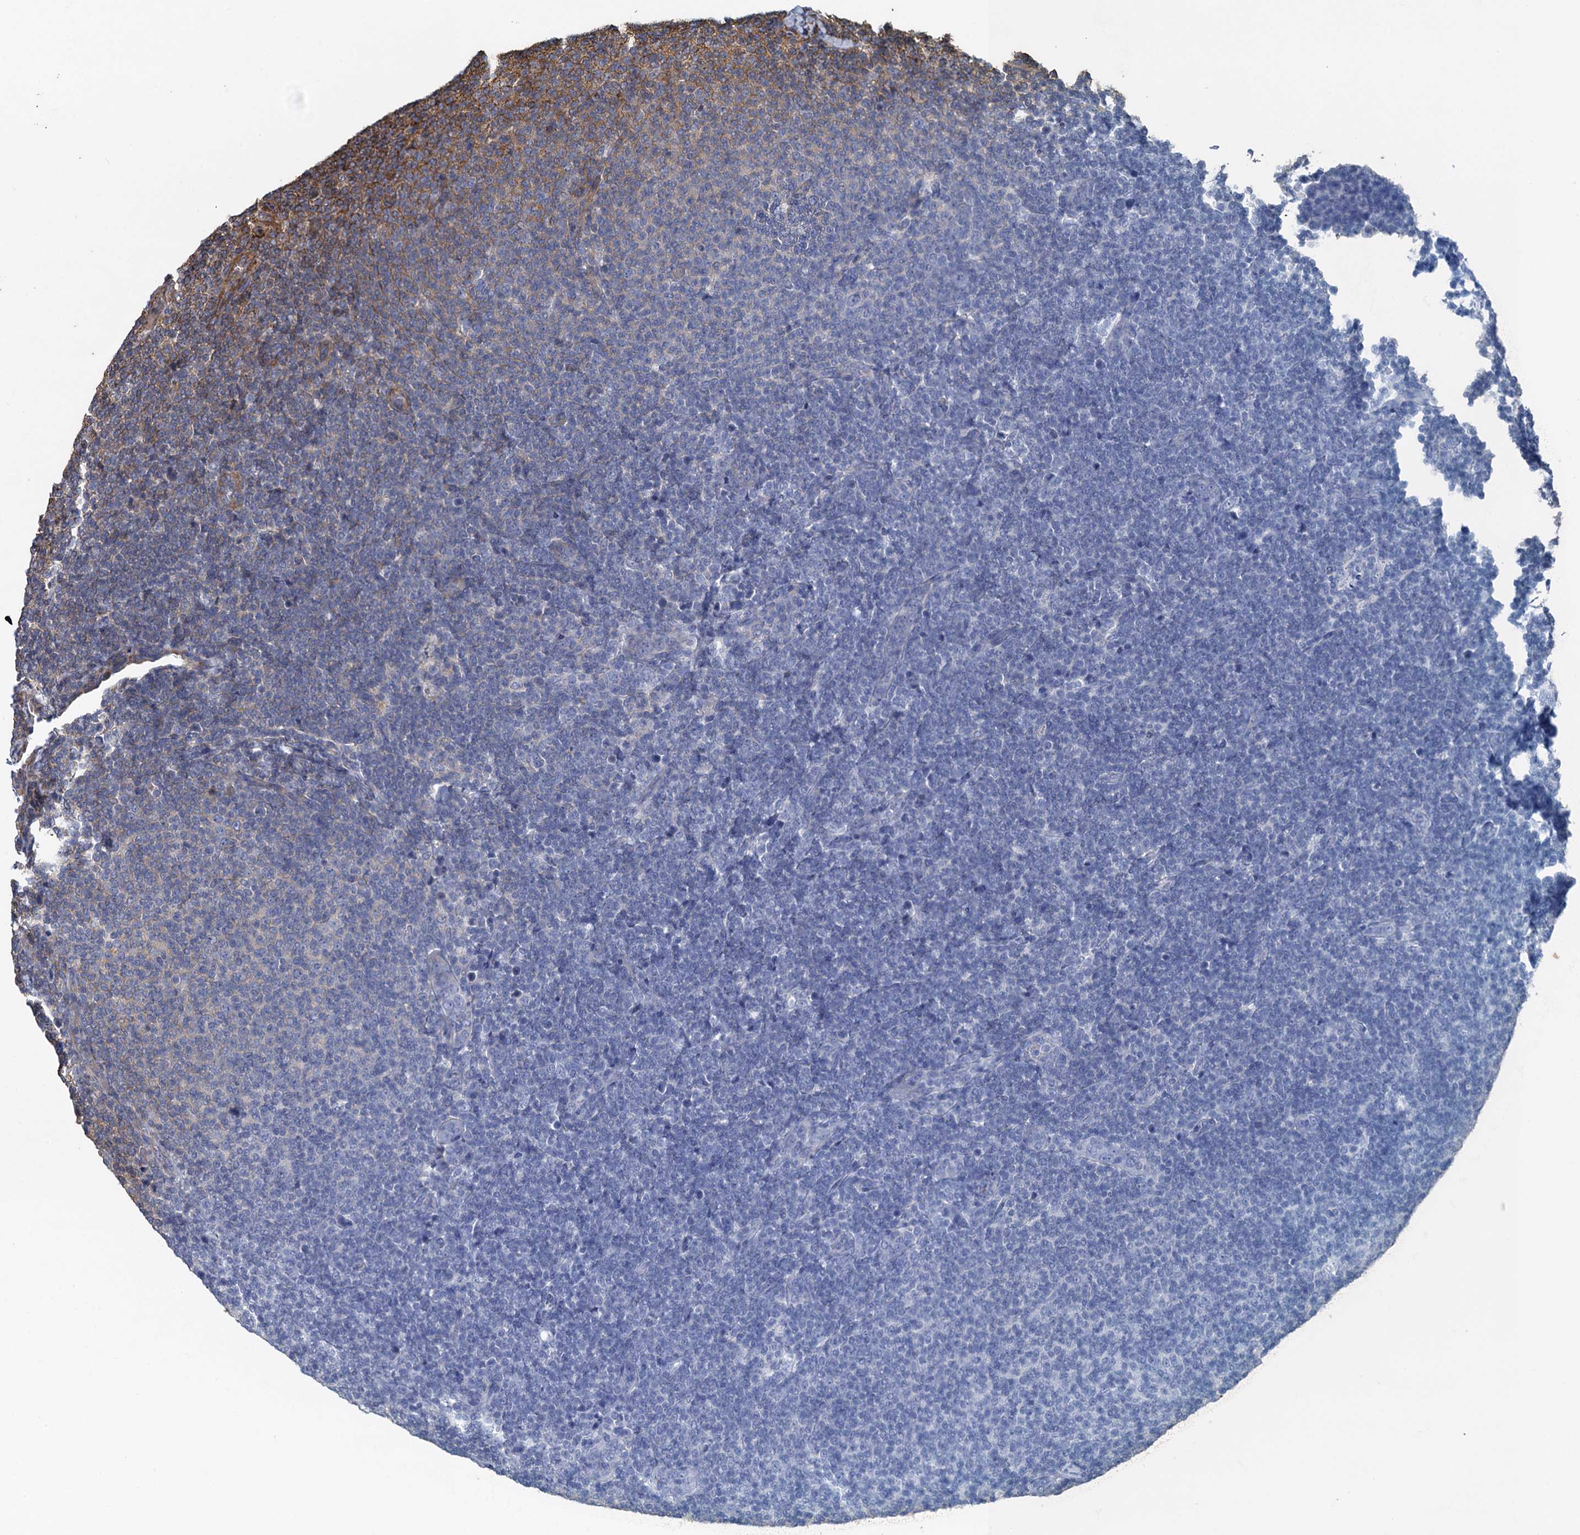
{"staining": {"intensity": "negative", "quantity": "none", "location": "none"}, "tissue": "lymphoma", "cell_type": "Tumor cells", "image_type": "cancer", "snomed": [{"axis": "morphology", "description": "Malignant lymphoma, non-Hodgkin's type, Low grade"}, {"axis": "topography", "description": "Lymph node"}], "caption": "Immunohistochemistry (IHC) histopathology image of lymphoma stained for a protein (brown), which shows no staining in tumor cells.", "gene": "PROSER2", "patient": {"sex": "male", "age": 66}}